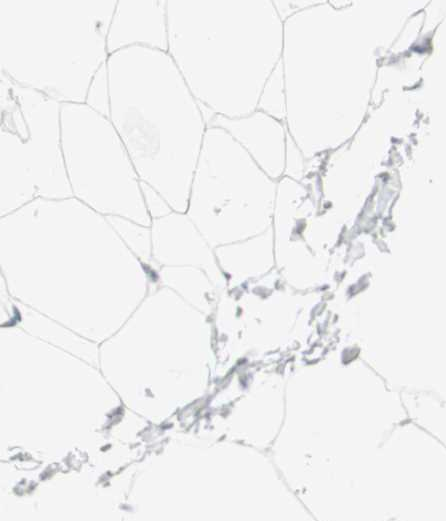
{"staining": {"intensity": "negative", "quantity": "none", "location": "none"}, "tissue": "adipose tissue", "cell_type": "Adipocytes", "image_type": "normal", "snomed": [{"axis": "morphology", "description": "Normal tissue, NOS"}, {"axis": "topography", "description": "Breast"}, {"axis": "topography", "description": "Adipose tissue"}], "caption": "Protein analysis of unremarkable adipose tissue displays no significant expression in adipocytes.", "gene": "CDHR5", "patient": {"sex": "female", "age": 25}}